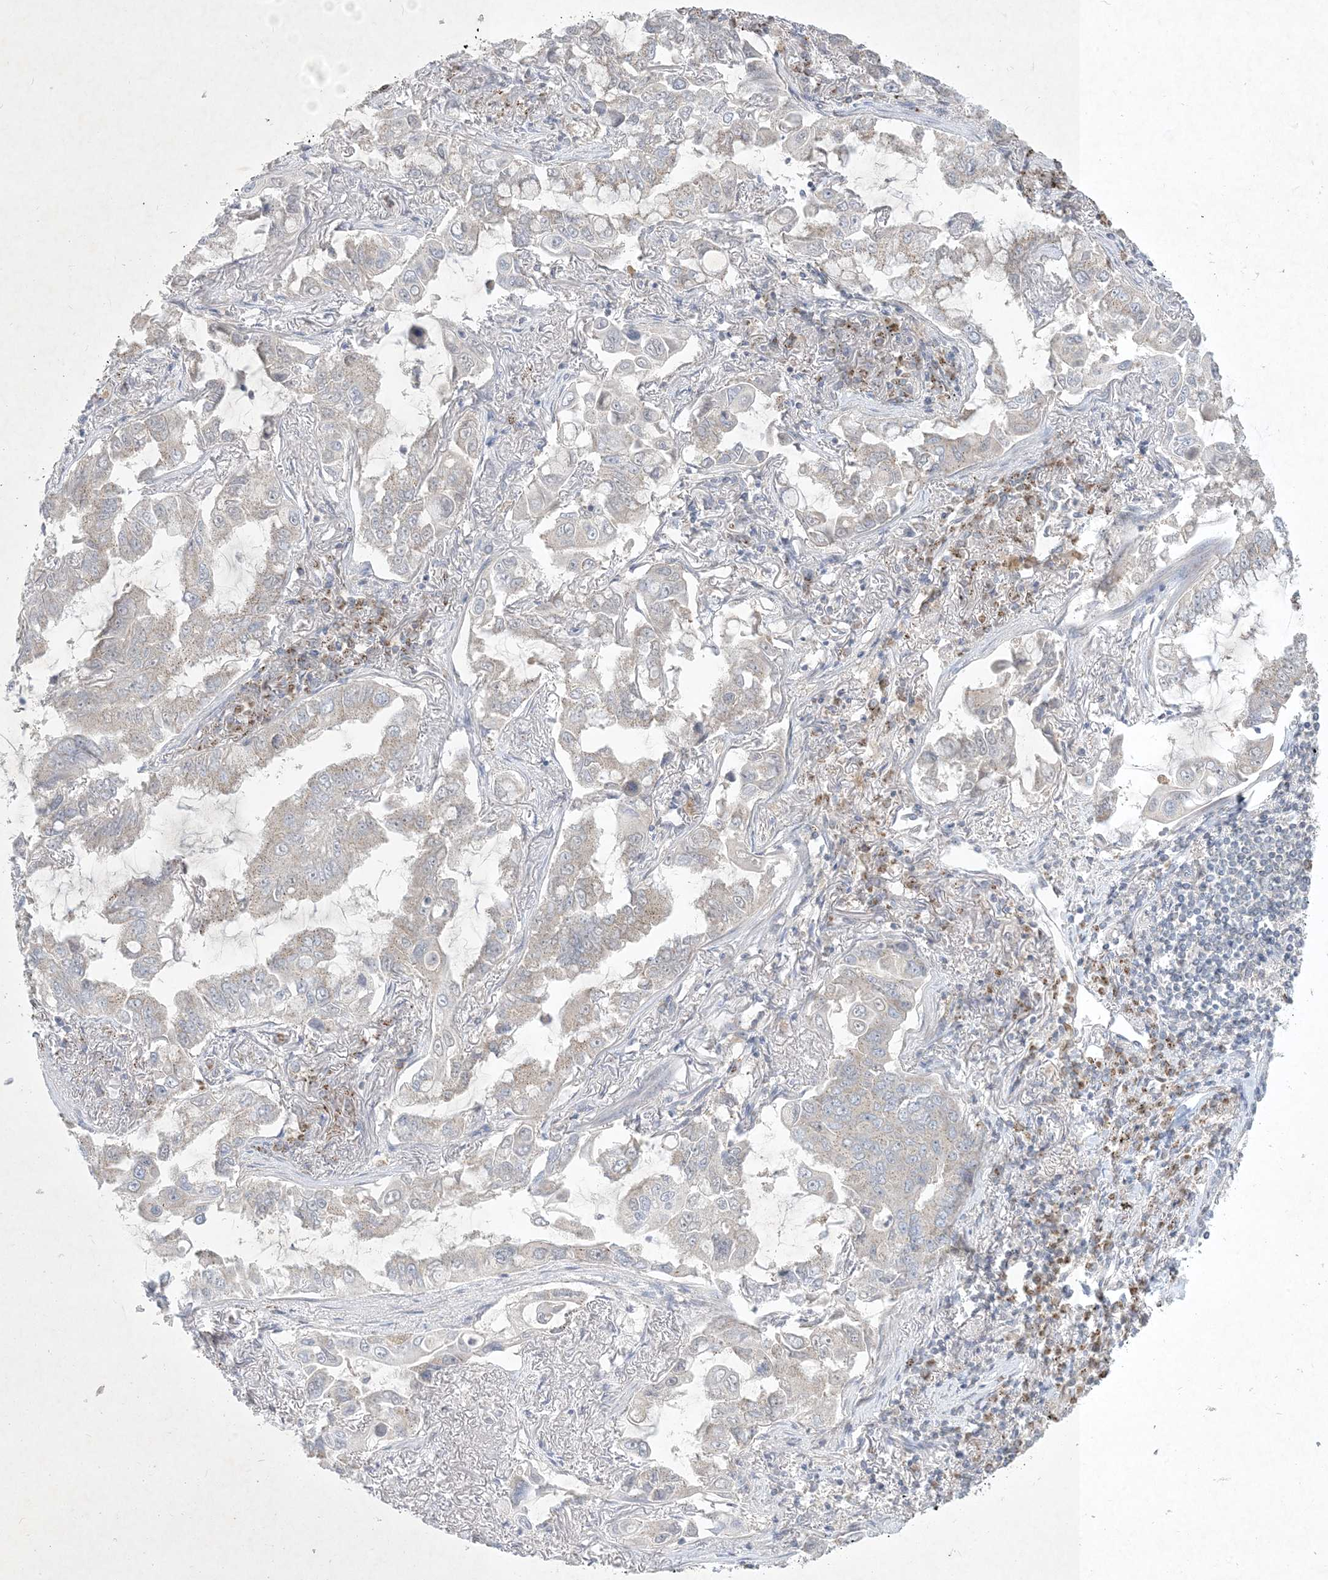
{"staining": {"intensity": "negative", "quantity": "none", "location": "none"}, "tissue": "lung cancer", "cell_type": "Tumor cells", "image_type": "cancer", "snomed": [{"axis": "morphology", "description": "Adenocarcinoma, NOS"}, {"axis": "topography", "description": "Lung"}], "caption": "The photomicrograph shows no significant staining in tumor cells of adenocarcinoma (lung).", "gene": "CCDC14", "patient": {"sex": "male", "age": 64}}